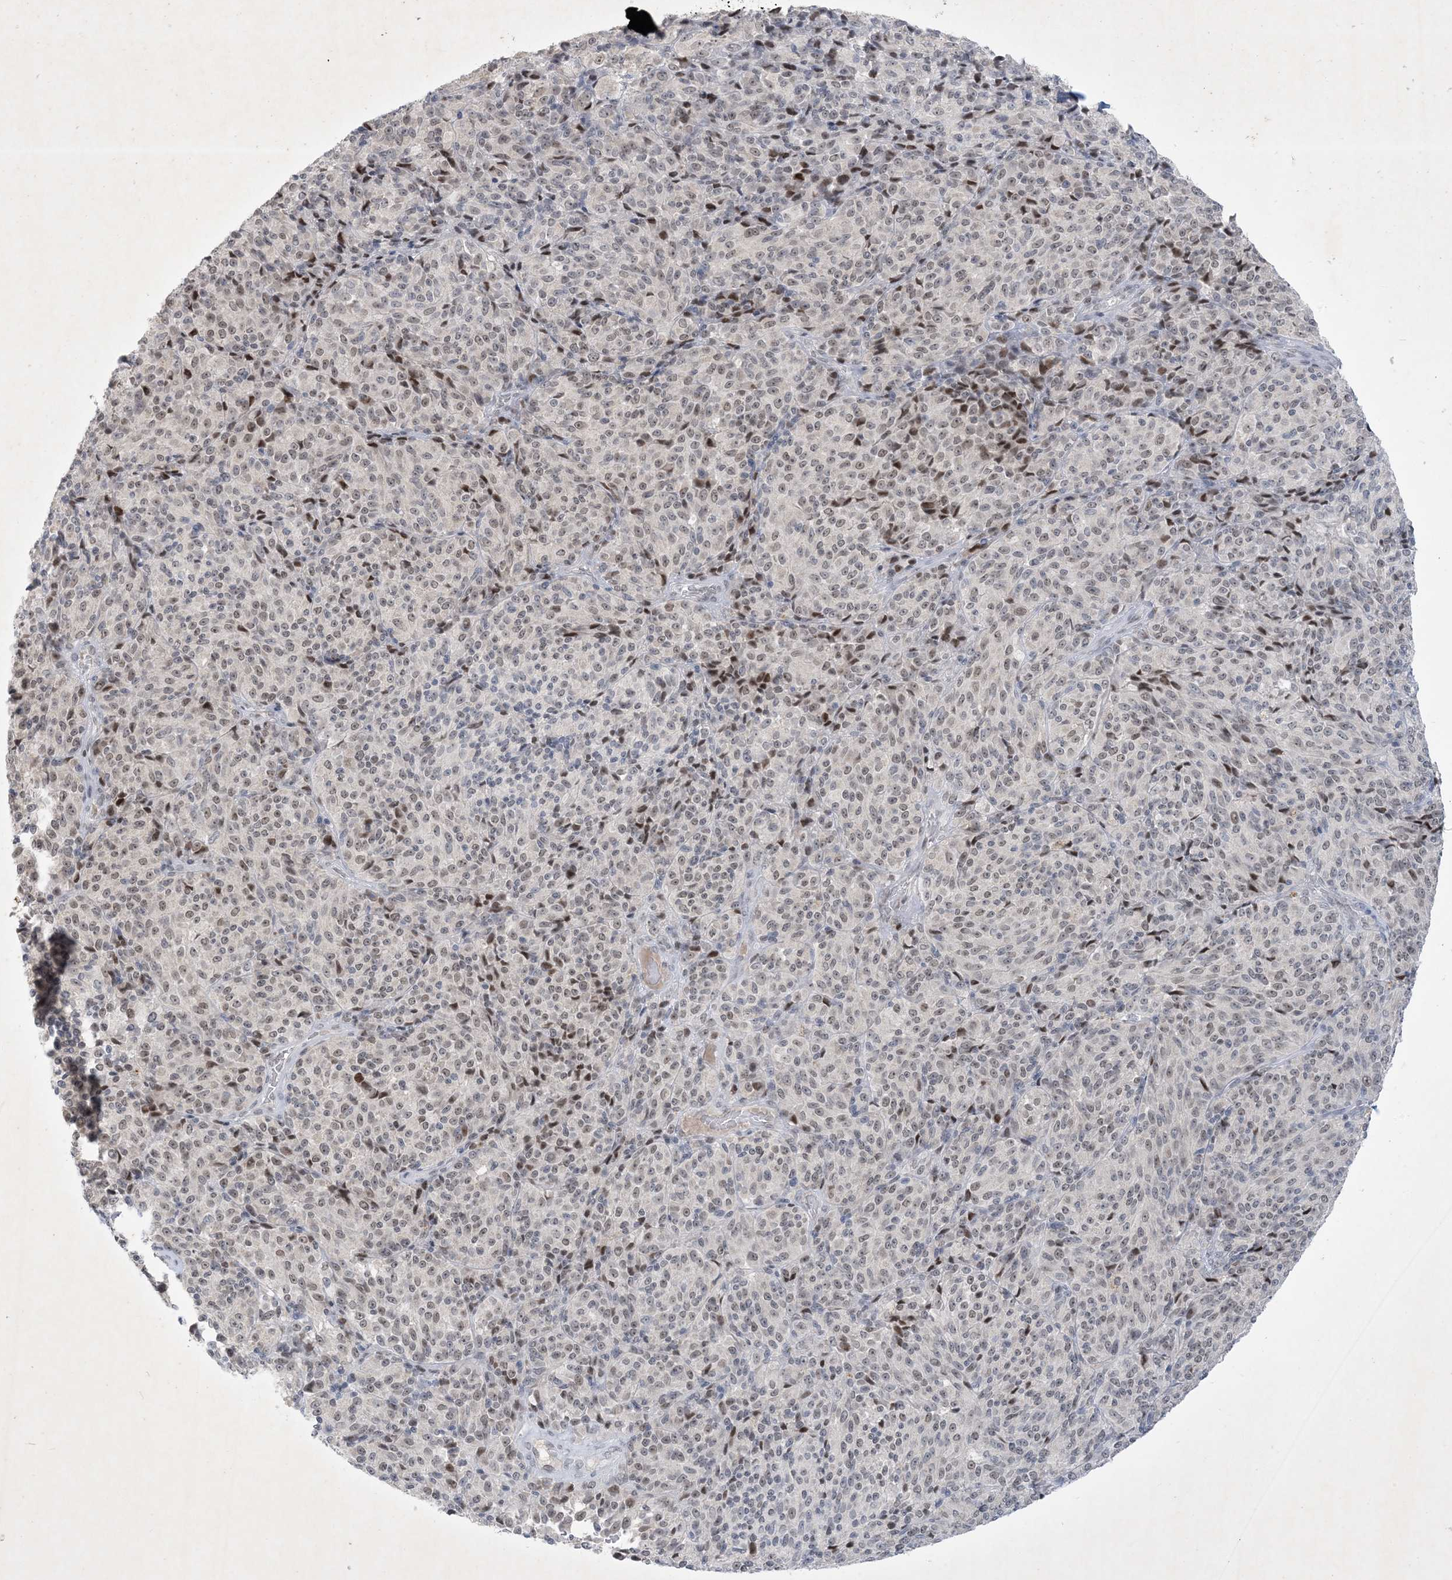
{"staining": {"intensity": "weak", "quantity": ">75%", "location": "nuclear"}, "tissue": "melanoma", "cell_type": "Tumor cells", "image_type": "cancer", "snomed": [{"axis": "morphology", "description": "Malignant melanoma, Metastatic site"}, {"axis": "topography", "description": "Brain"}], "caption": "Immunohistochemistry (IHC) staining of malignant melanoma (metastatic site), which demonstrates low levels of weak nuclear positivity in approximately >75% of tumor cells indicating weak nuclear protein expression. The staining was performed using DAB (brown) for protein detection and nuclei were counterstained in hematoxylin (blue).", "gene": "ZNF674", "patient": {"sex": "female", "age": 56}}